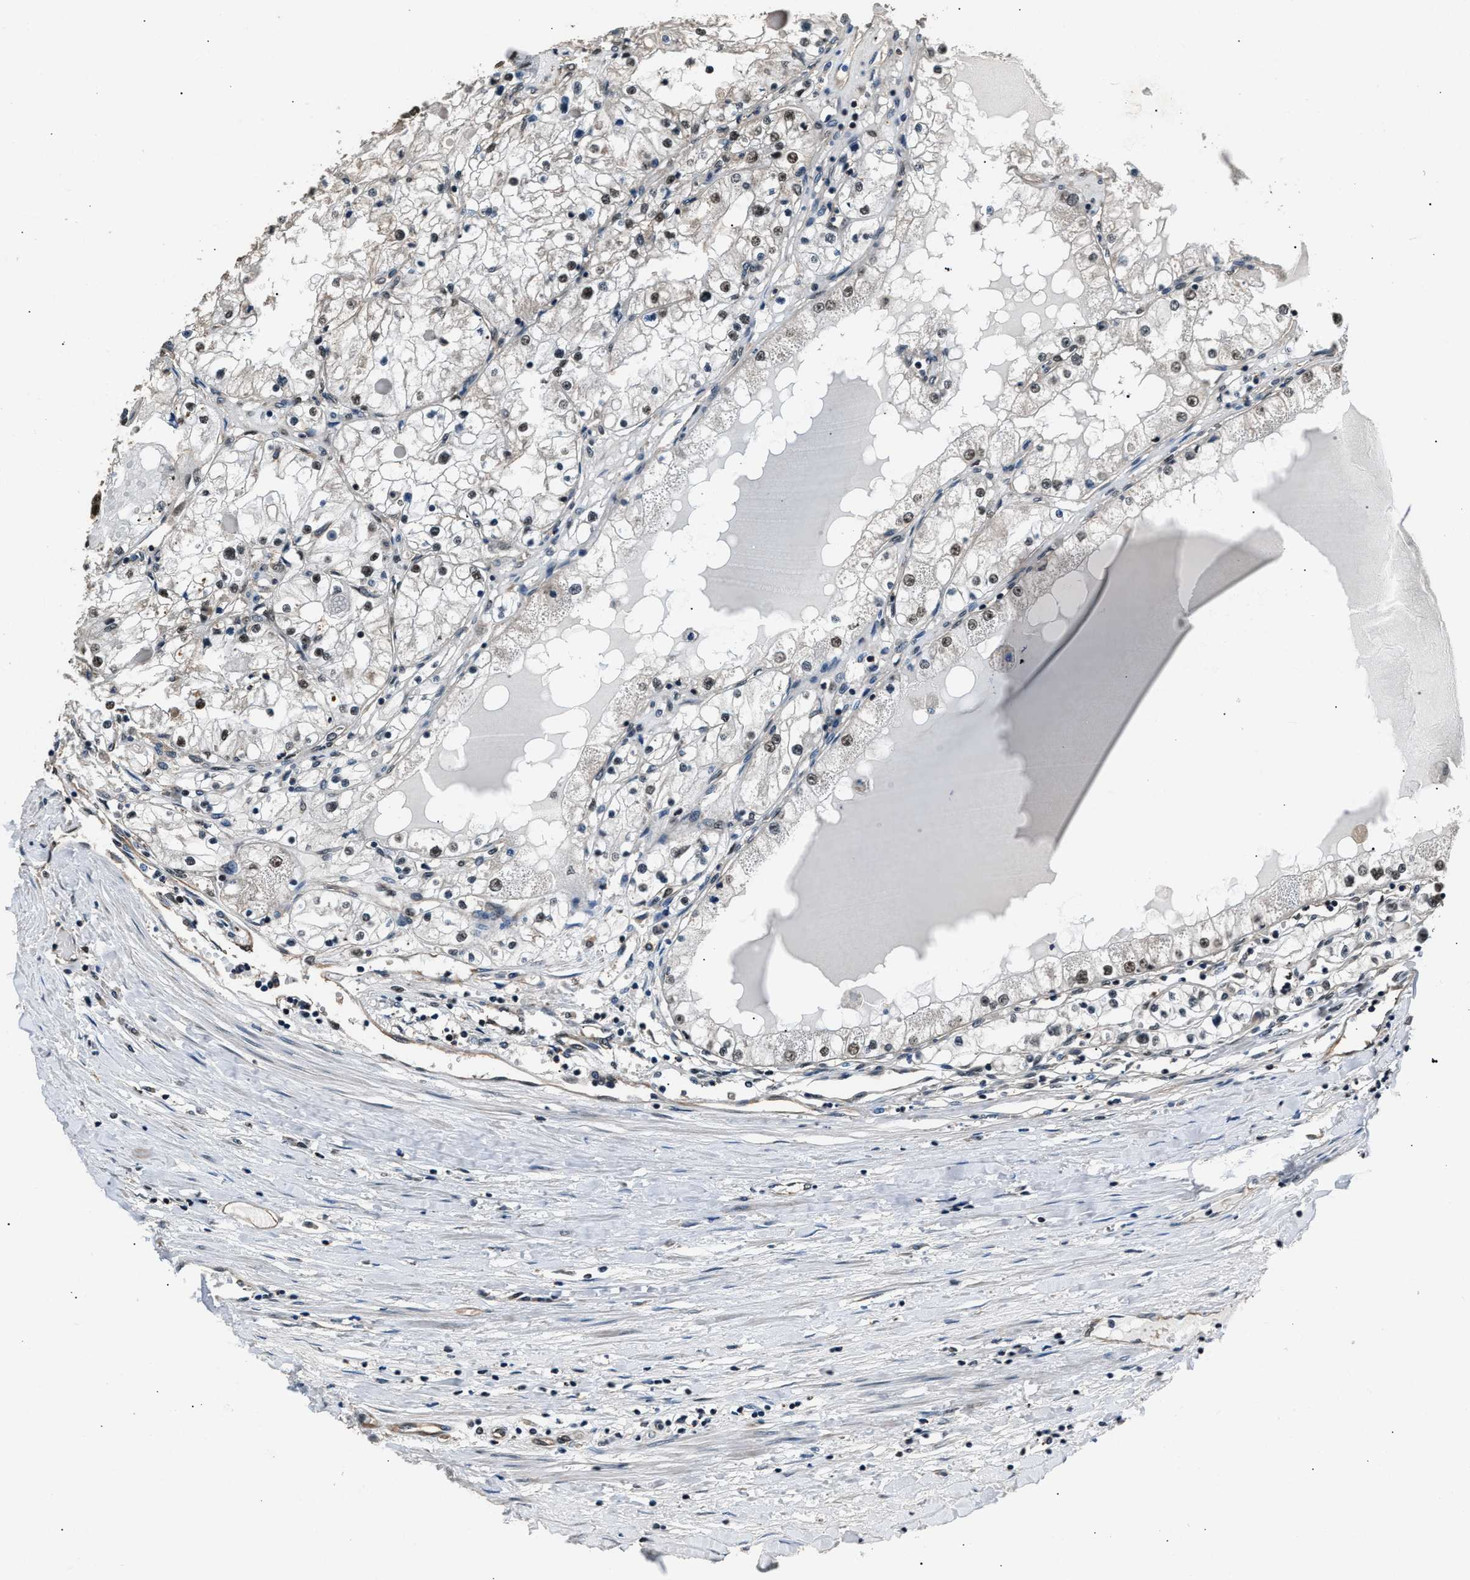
{"staining": {"intensity": "weak", "quantity": "25%-75%", "location": "nuclear"}, "tissue": "renal cancer", "cell_type": "Tumor cells", "image_type": "cancer", "snomed": [{"axis": "morphology", "description": "Adenocarcinoma, NOS"}, {"axis": "topography", "description": "Kidney"}], "caption": "This is an image of IHC staining of renal cancer, which shows weak staining in the nuclear of tumor cells.", "gene": "DFFA", "patient": {"sex": "male", "age": 68}}